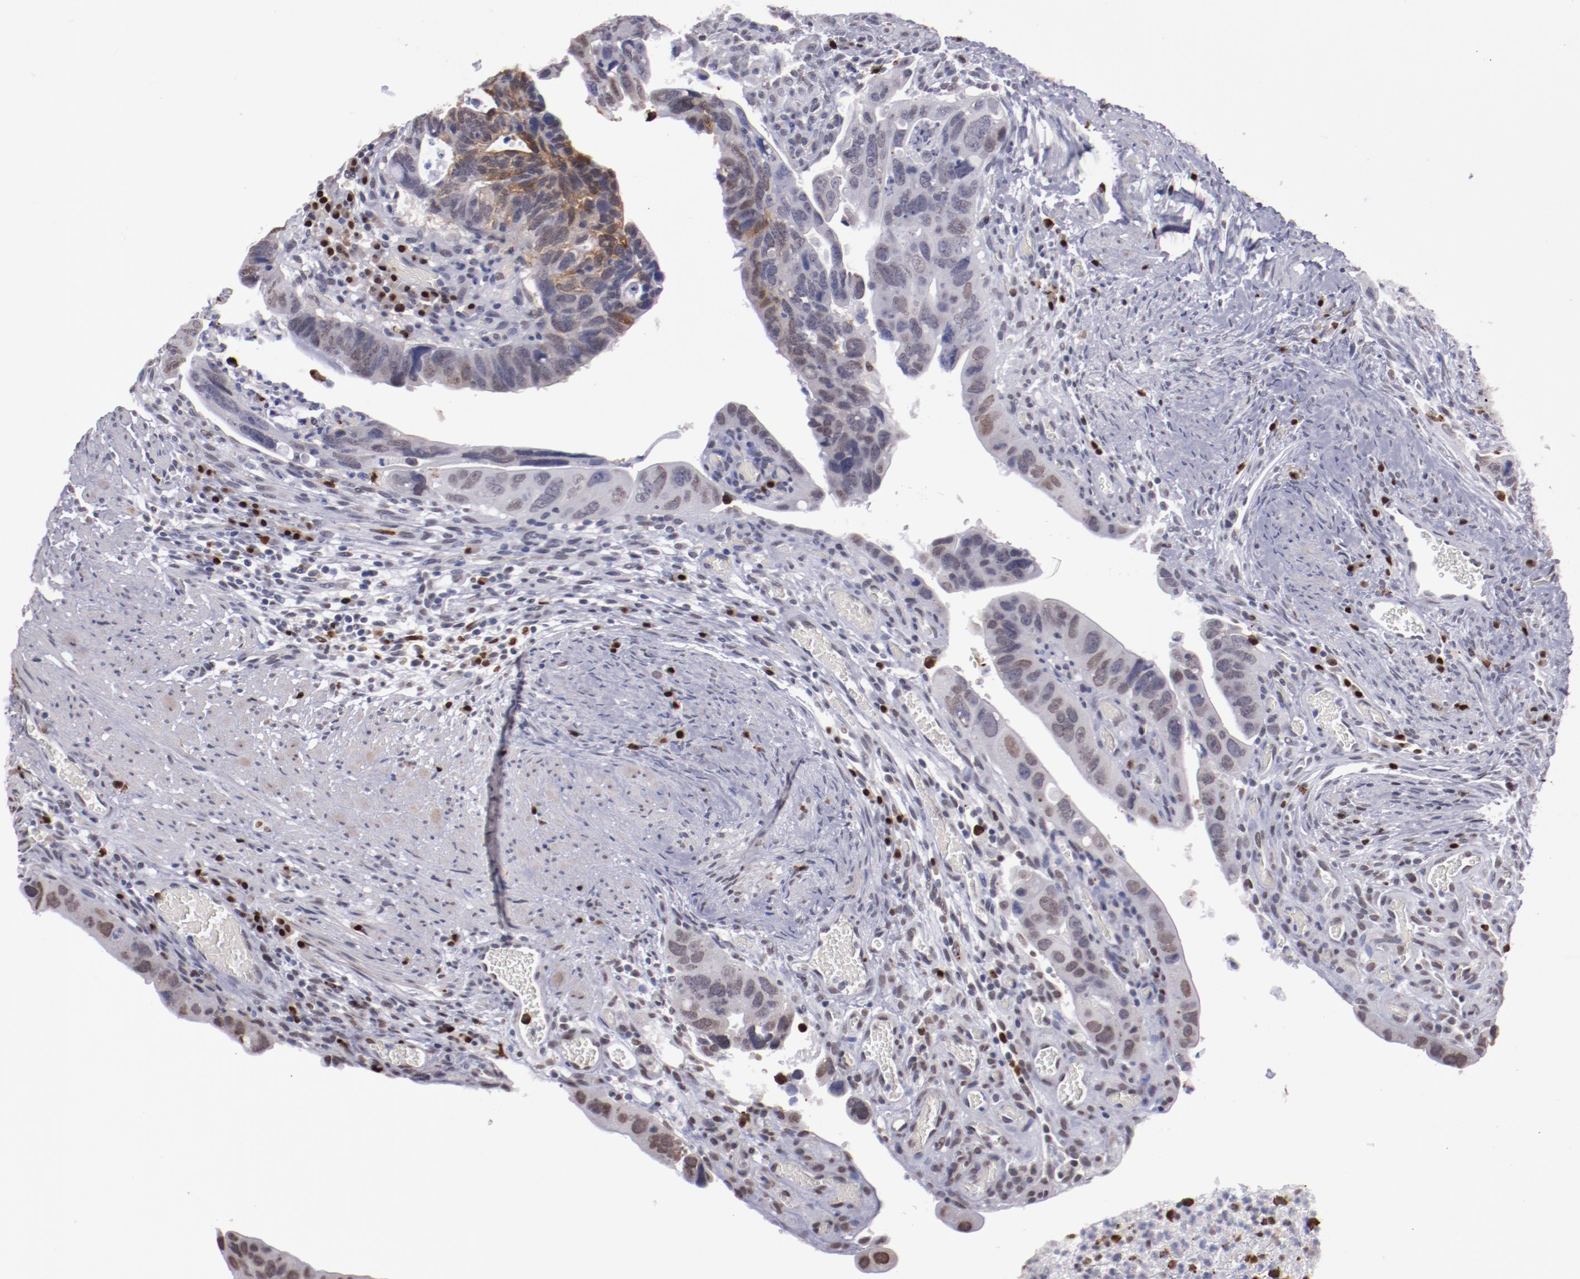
{"staining": {"intensity": "weak", "quantity": "25%-75%", "location": "nuclear"}, "tissue": "colorectal cancer", "cell_type": "Tumor cells", "image_type": "cancer", "snomed": [{"axis": "morphology", "description": "Adenocarcinoma, NOS"}, {"axis": "topography", "description": "Rectum"}], "caption": "Weak nuclear positivity is present in approximately 25%-75% of tumor cells in colorectal cancer (adenocarcinoma). The staining was performed using DAB (3,3'-diaminobenzidine) to visualize the protein expression in brown, while the nuclei were stained in blue with hematoxylin (Magnification: 20x).", "gene": "IRF4", "patient": {"sex": "male", "age": 53}}